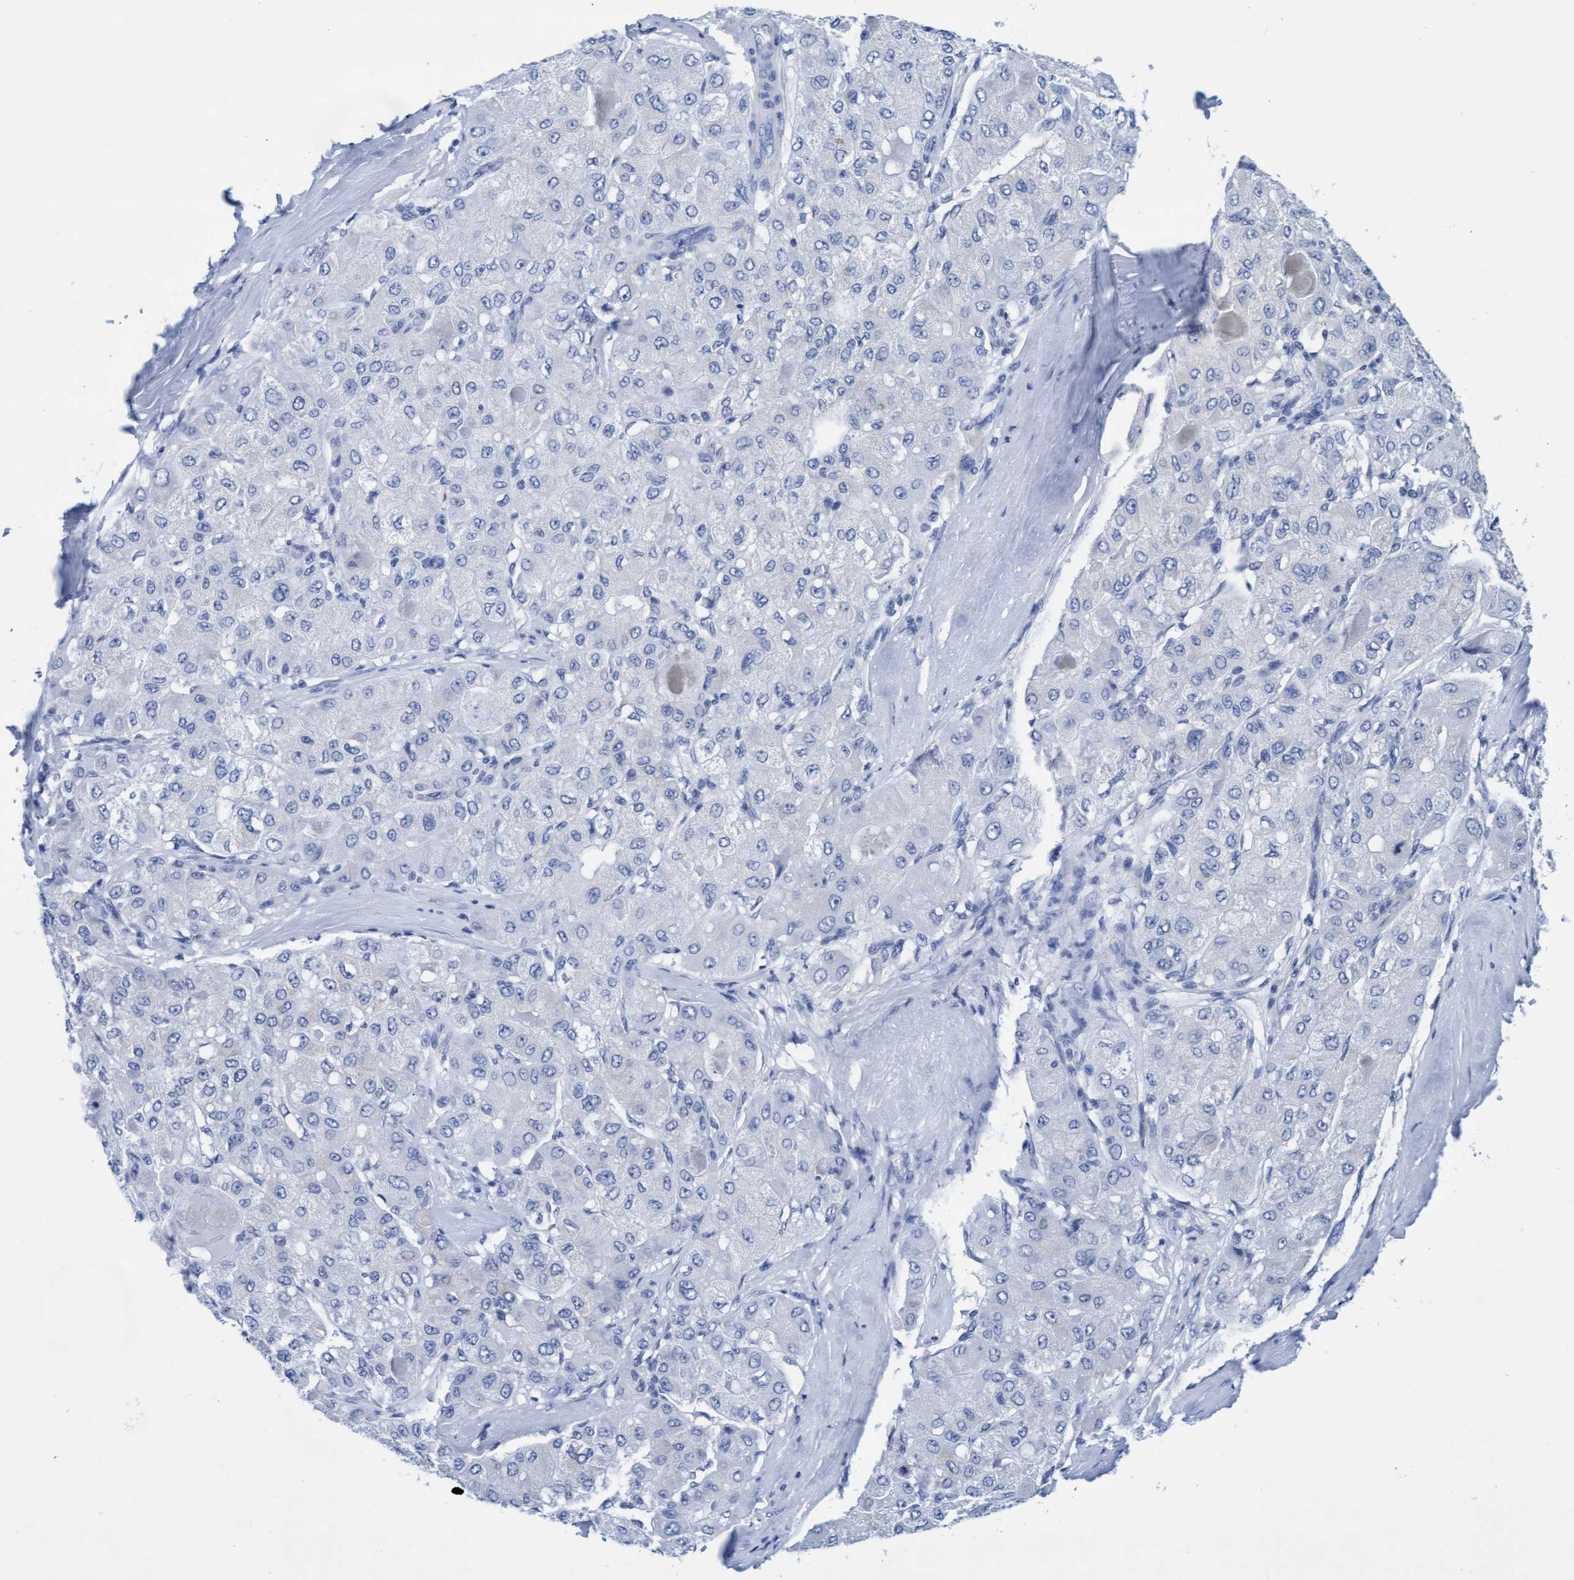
{"staining": {"intensity": "weak", "quantity": "<25%", "location": "cytoplasmic/membranous"}, "tissue": "liver cancer", "cell_type": "Tumor cells", "image_type": "cancer", "snomed": [{"axis": "morphology", "description": "Carcinoma, Hepatocellular, NOS"}, {"axis": "topography", "description": "Liver"}], "caption": "Immunohistochemistry photomicrograph of liver hepatocellular carcinoma stained for a protein (brown), which shows no positivity in tumor cells.", "gene": "MRPL38", "patient": {"sex": "male", "age": 80}}